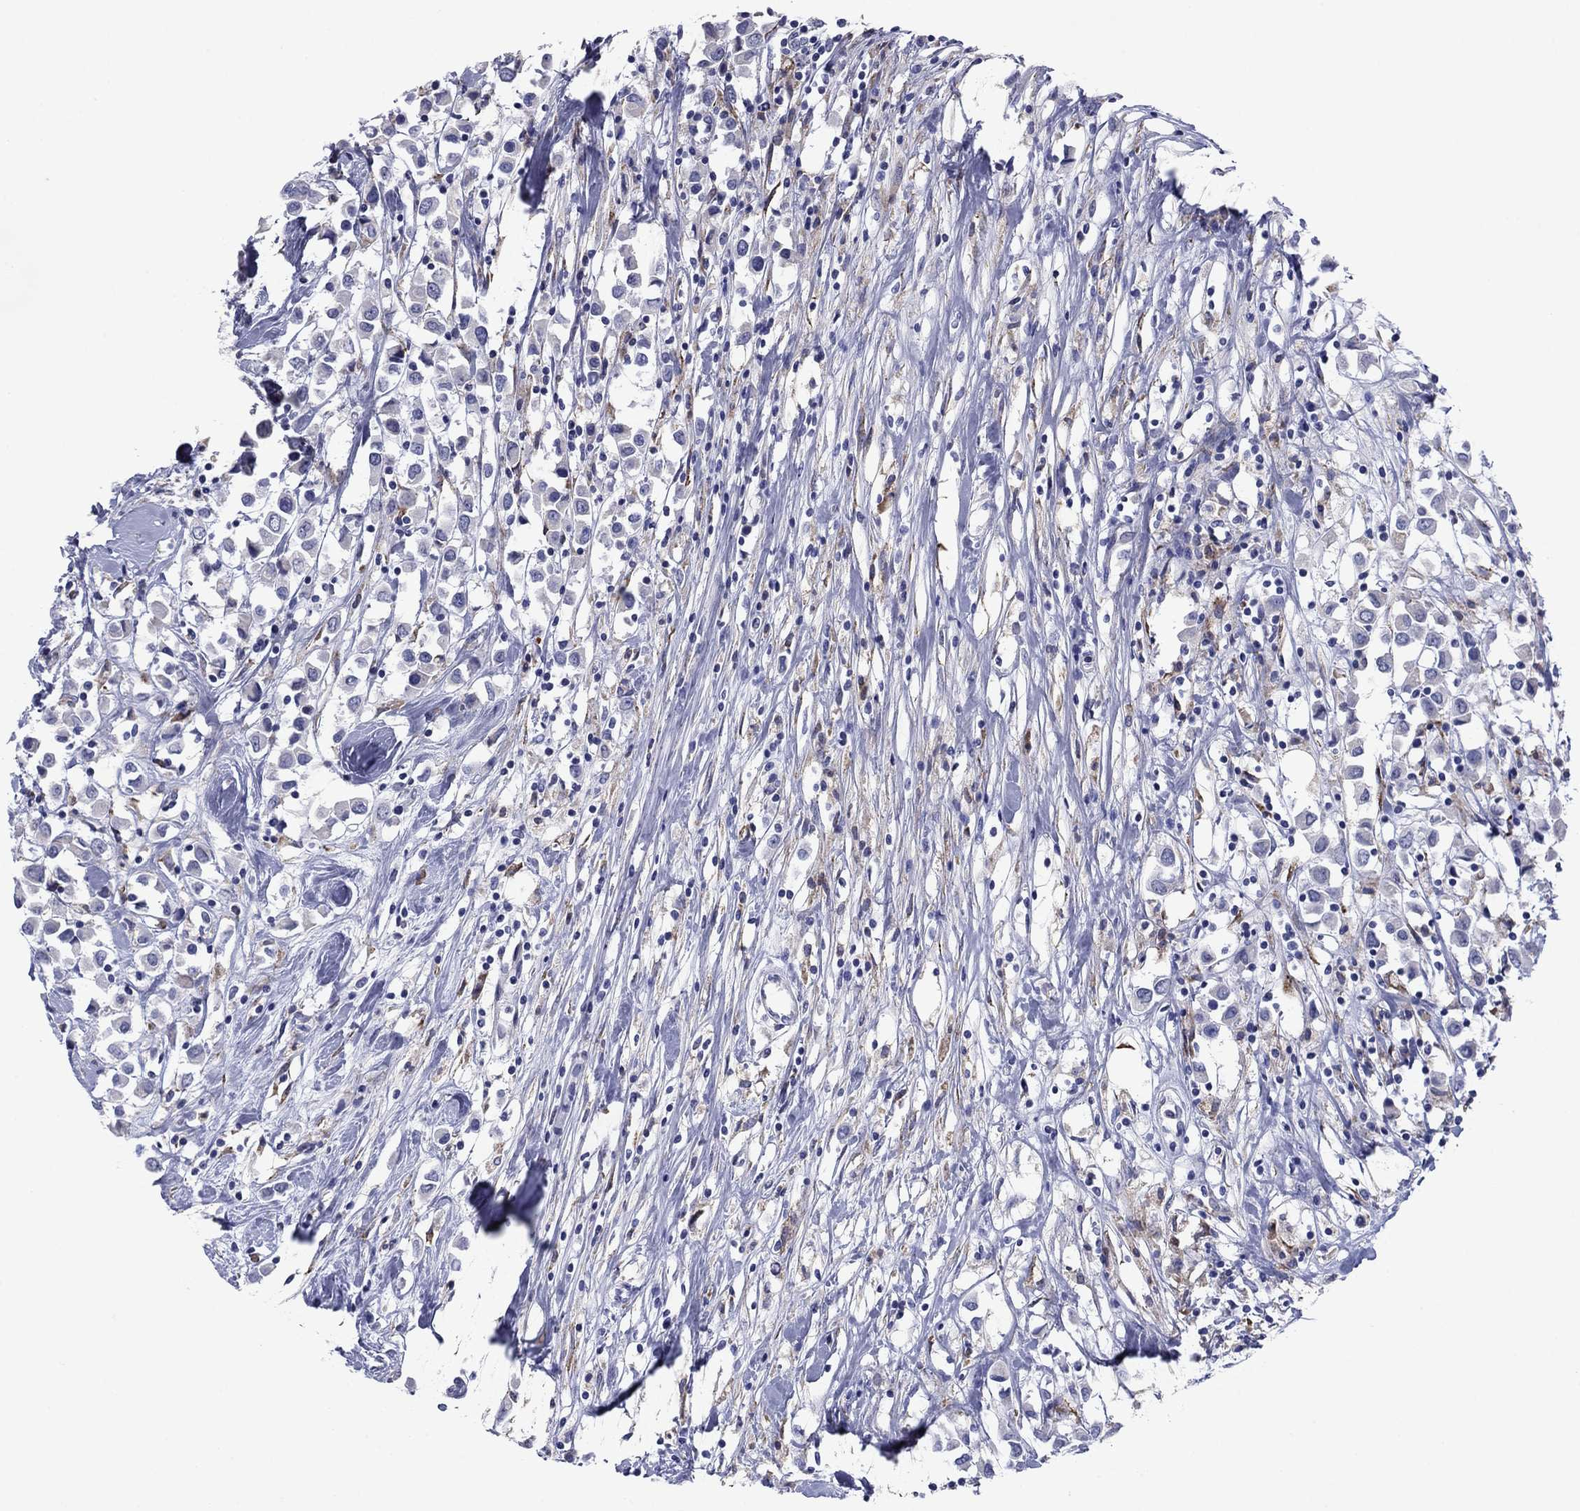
{"staining": {"intensity": "negative", "quantity": "none", "location": "none"}, "tissue": "breast cancer", "cell_type": "Tumor cells", "image_type": "cancer", "snomed": [{"axis": "morphology", "description": "Duct carcinoma"}, {"axis": "topography", "description": "Breast"}], "caption": "Breast infiltrating ductal carcinoma stained for a protein using immunohistochemistry (IHC) reveals no expression tumor cells.", "gene": "TMPRSS11A", "patient": {"sex": "female", "age": 61}}